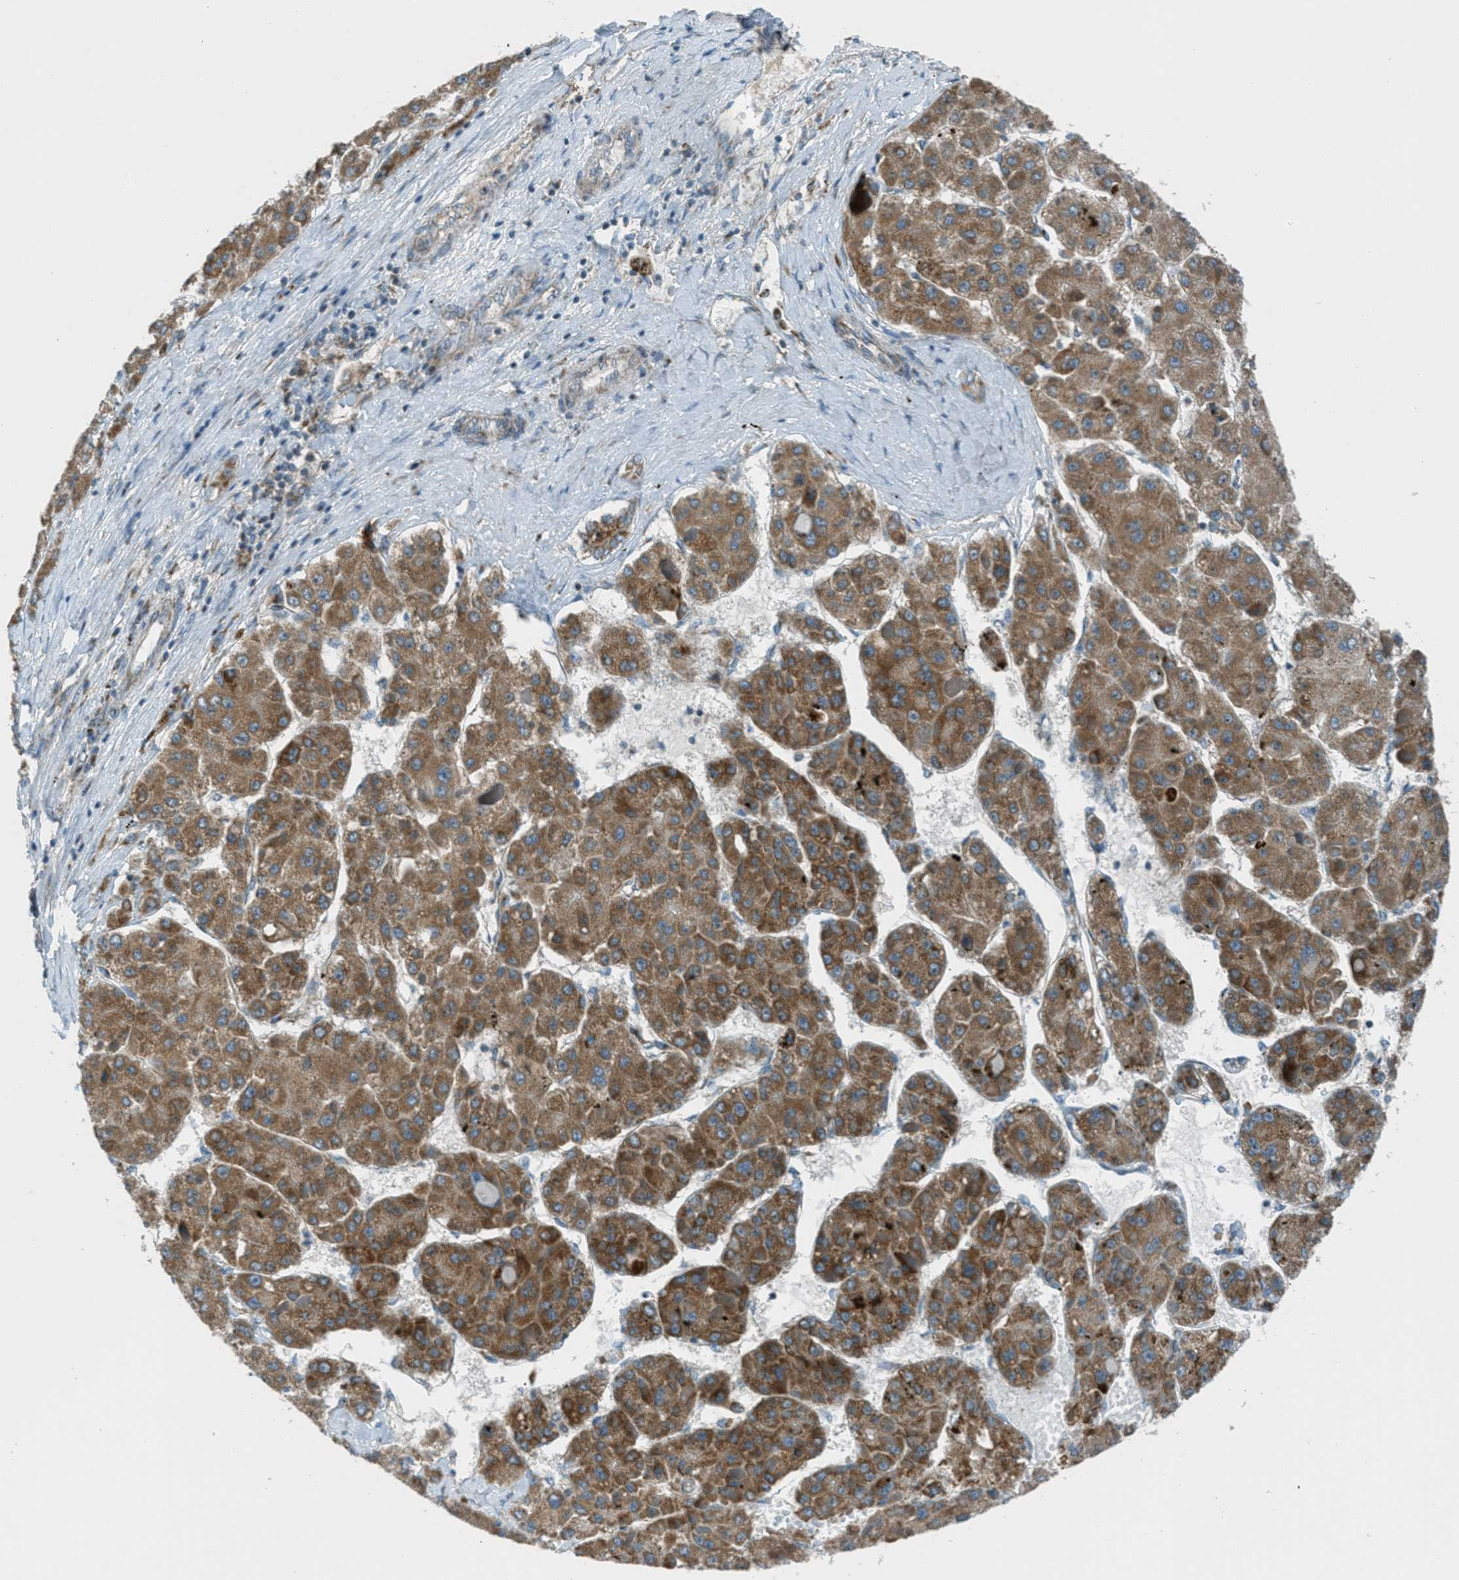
{"staining": {"intensity": "moderate", "quantity": ">75%", "location": "cytoplasmic/membranous"}, "tissue": "liver cancer", "cell_type": "Tumor cells", "image_type": "cancer", "snomed": [{"axis": "morphology", "description": "Carcinoma, Hepatocellular, NOS"}, {"axis": "topography", "description": "Liver"}], "caption": "DAB immunohistochemical staining of liver hepatocellular carcinoma demonstrates moderate cytoplasmic/membranous protein staining in about >75% of tumor cells.", "gene": "BCKDK", "patient": {"sex": "female", "age": 73}}